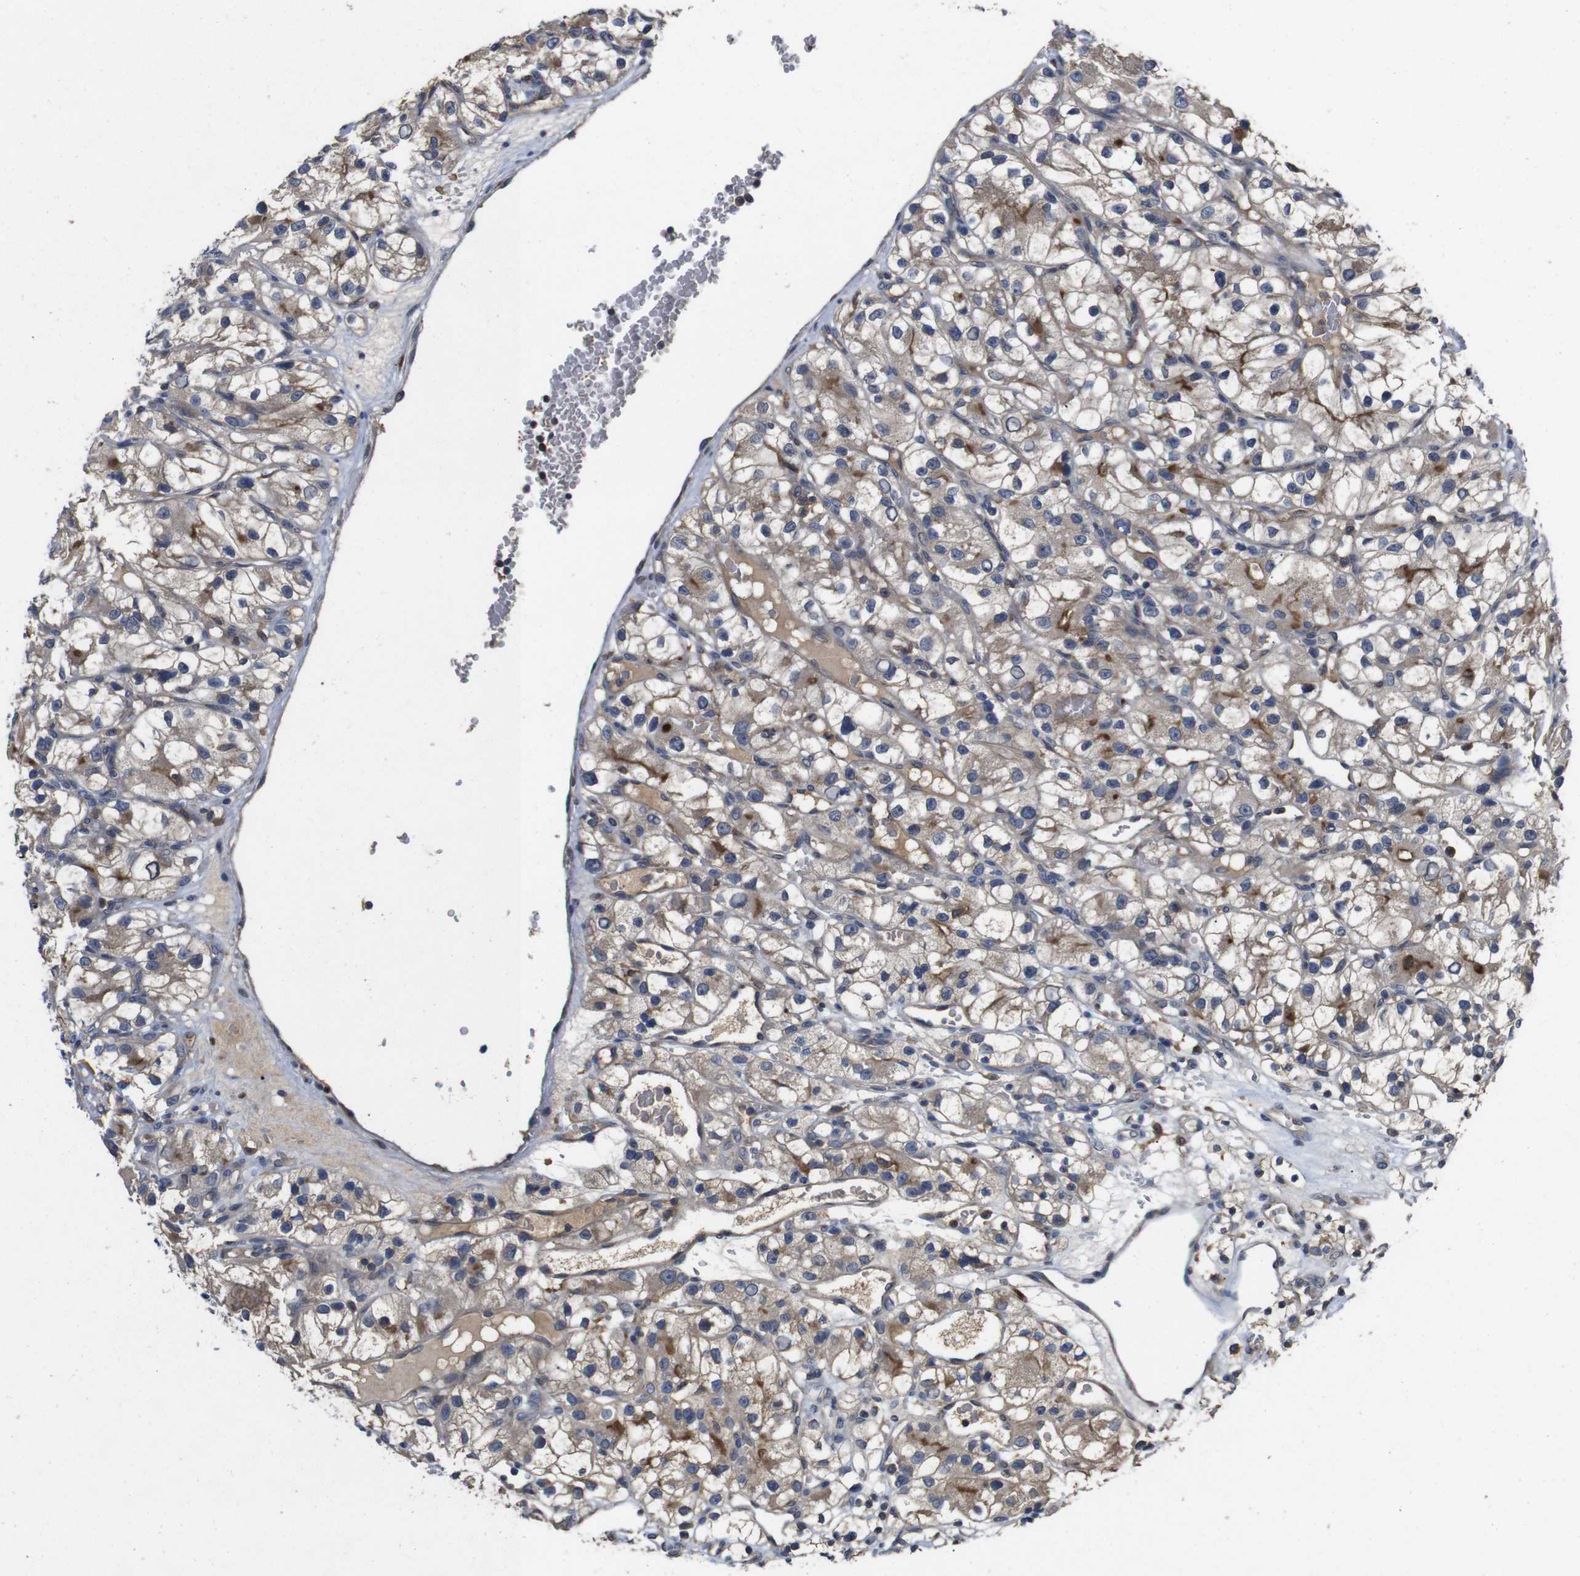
{"staining": {"intensity": "strong", "quantity": "<25%", "location": "cytoplasmic/membranous"}, "tissue": "renal cancer", "cell_type": "Tumor cells", "image_type": "cancer", "snomed": [{"axis": "morphology", "description": "Adenocarcinoma, NOS"}, {"axis": "topography", "description": "Kidney"}], "caption": "This photomicrograph reveals immunohistochemistry (IHC) staining of human adenocarcinoma (renal), with medium strong cytoplasmic/membranous staining in approximately <25% of tumor cells.", "gene": "ARHGAP24", "patient": {"sex": "female", "age": 57}}